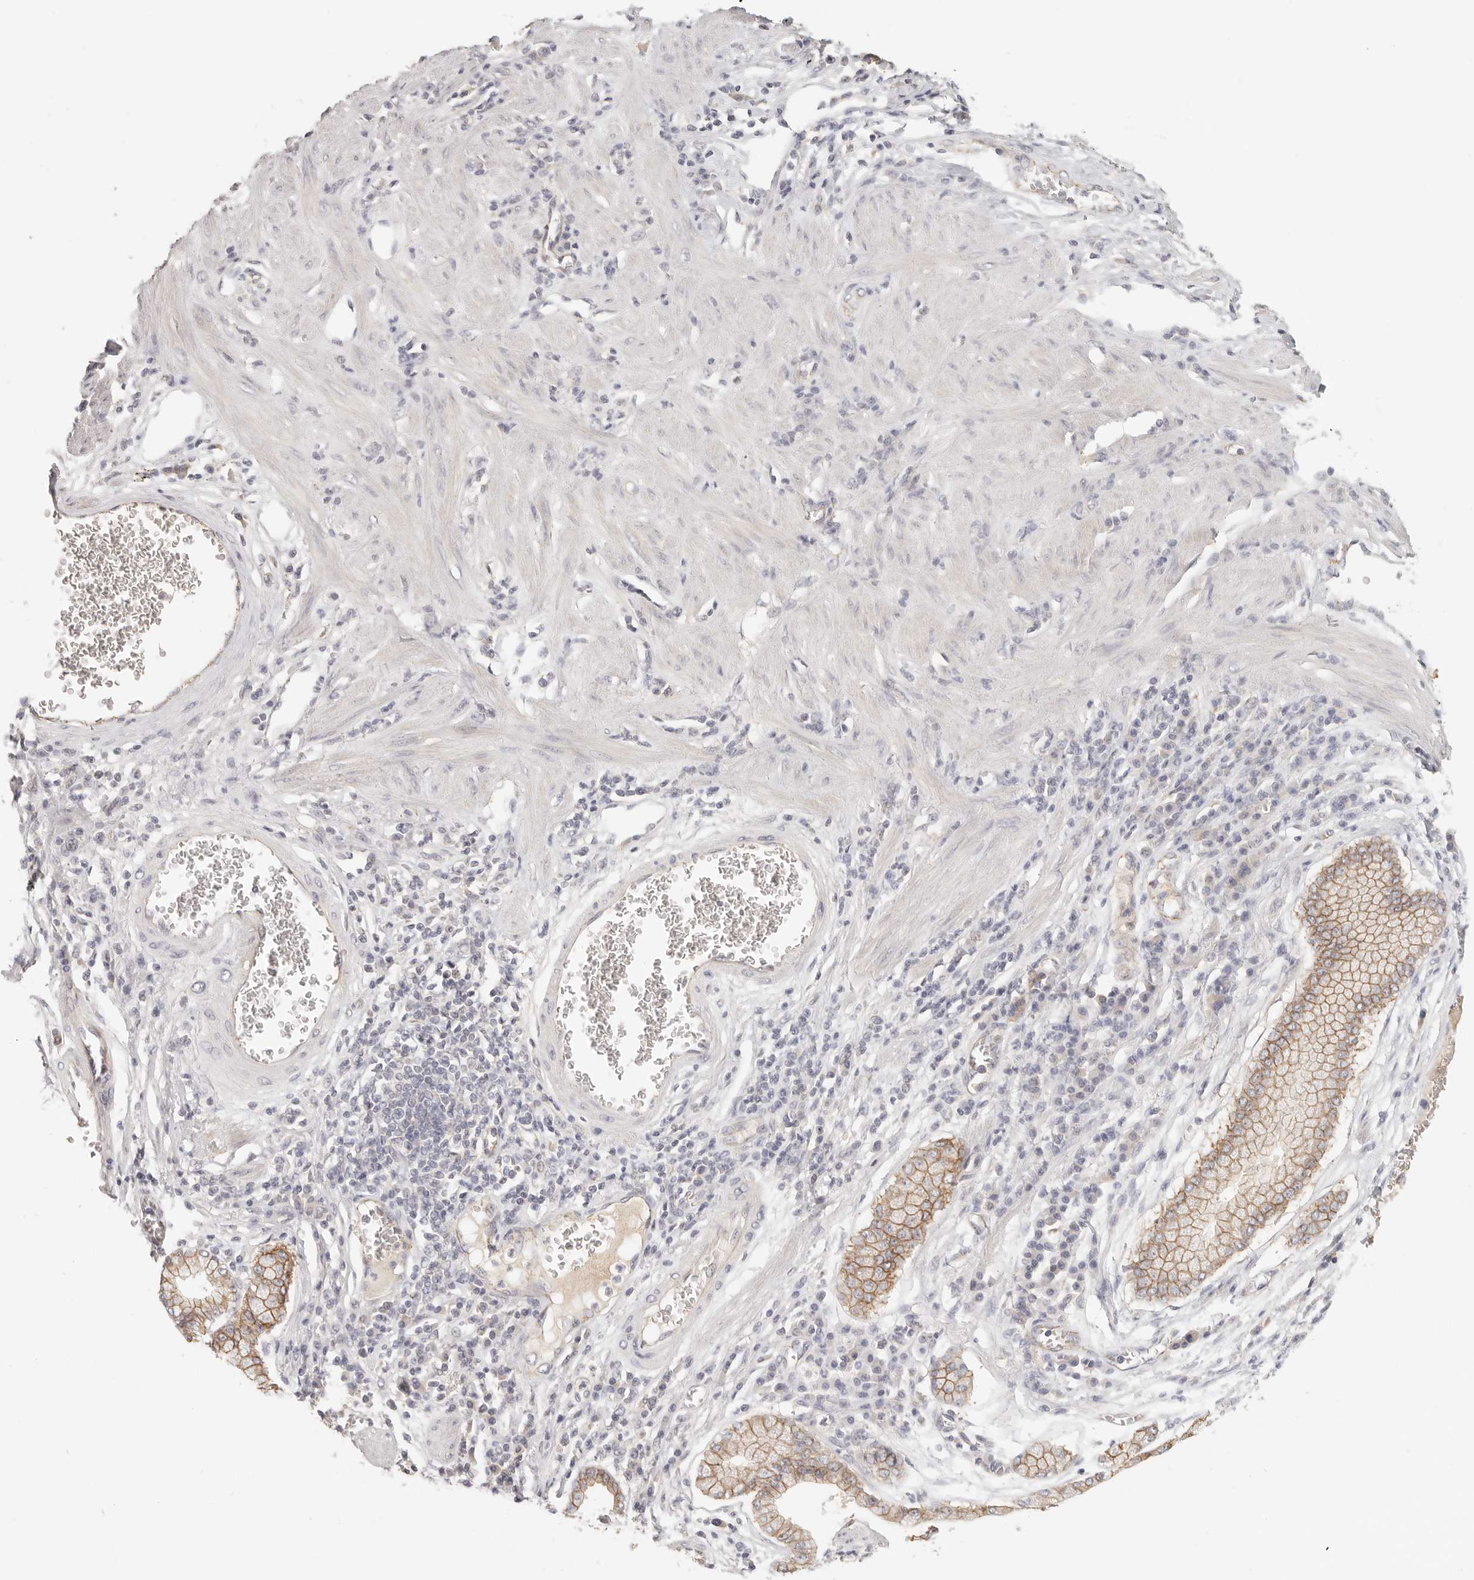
{"staining": {"intensity": "moderate", "quantity": ">75%", "location": "cytoplasmic/membranous"}, "tissue": "stomach cancer", "cell_type": "Tumor cells", "image_type": "cancer", "snomed": [{"axis": "morphology", "description": "Adenocarcinoma, NOS"}, {"axis": "topography", "description": "Stomach"}], "caption": "A histopathology image showing moderate cytoplasmic/membranous staining in about >75% of tumor cells in adenocarcinoma (stomach), as visualized by brown immunohistochemical staining.", "gene": "ANXA9", "patient": {"sex": "male", "age": 59}}